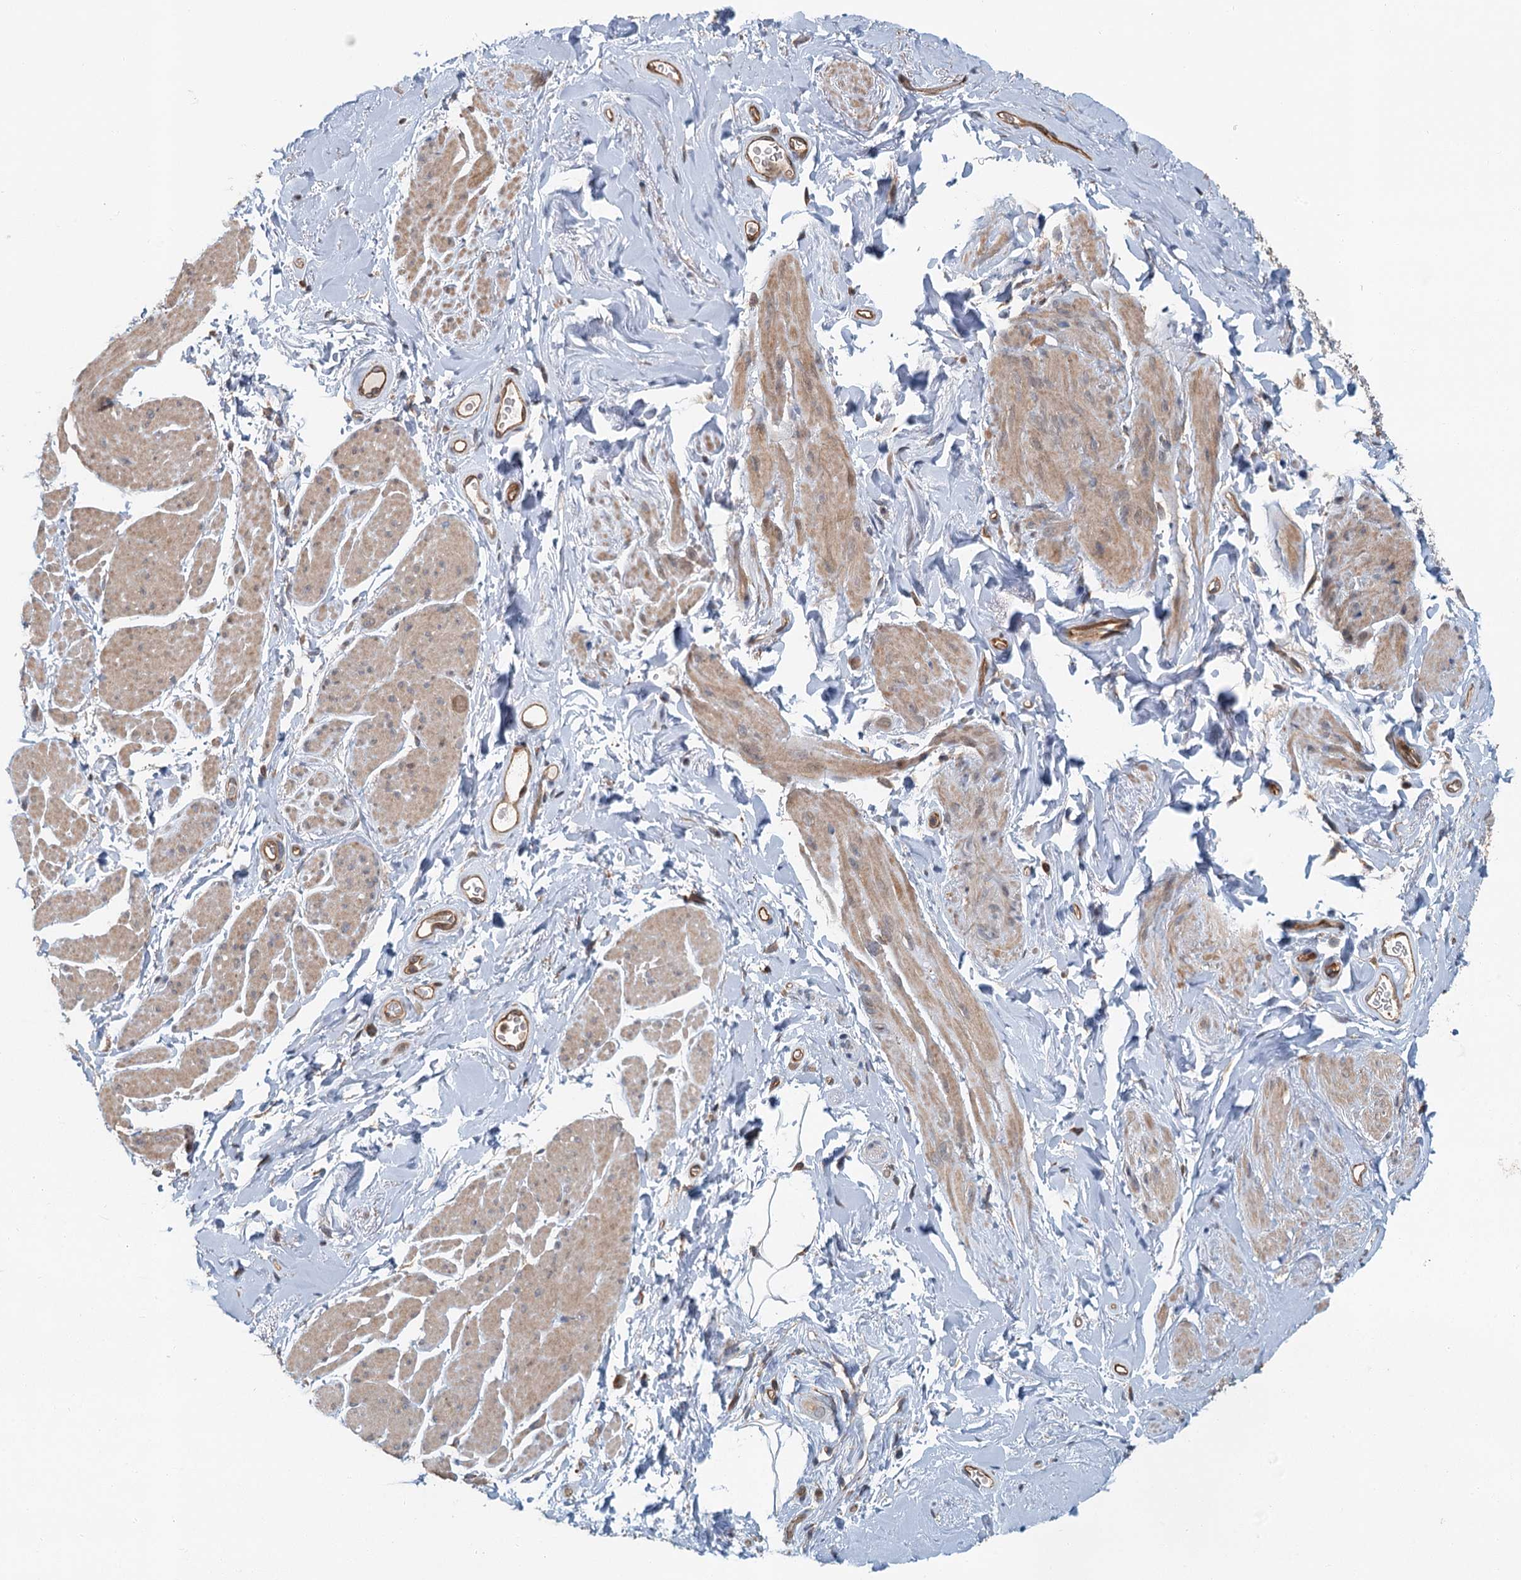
{"staining": {"intensity": "weak", "quantity": "25%-75%", "location": "cytoplasmic/membranous"}, "tissue": "smooth muscle", "cell_type": "Smooth muscle cells", "image_type": "normal", "snomed": [{"axis": "morphology", "description": "Normal tissue, NOS"}, {"axis": "topography", "description": "Smooth muscle"}, {"axis": "topography", "description": "Peripheral nerve tissue"}], "caption": "Immunohistochemistry (DAB) staining of unremarkable smooth muscle reveals weak cytoplasmic/membranous protein staining in about 25%-75% of smooth muscle cells.", "gene": "ZNF527", "patient": {"sex": "male", "age": 69}}